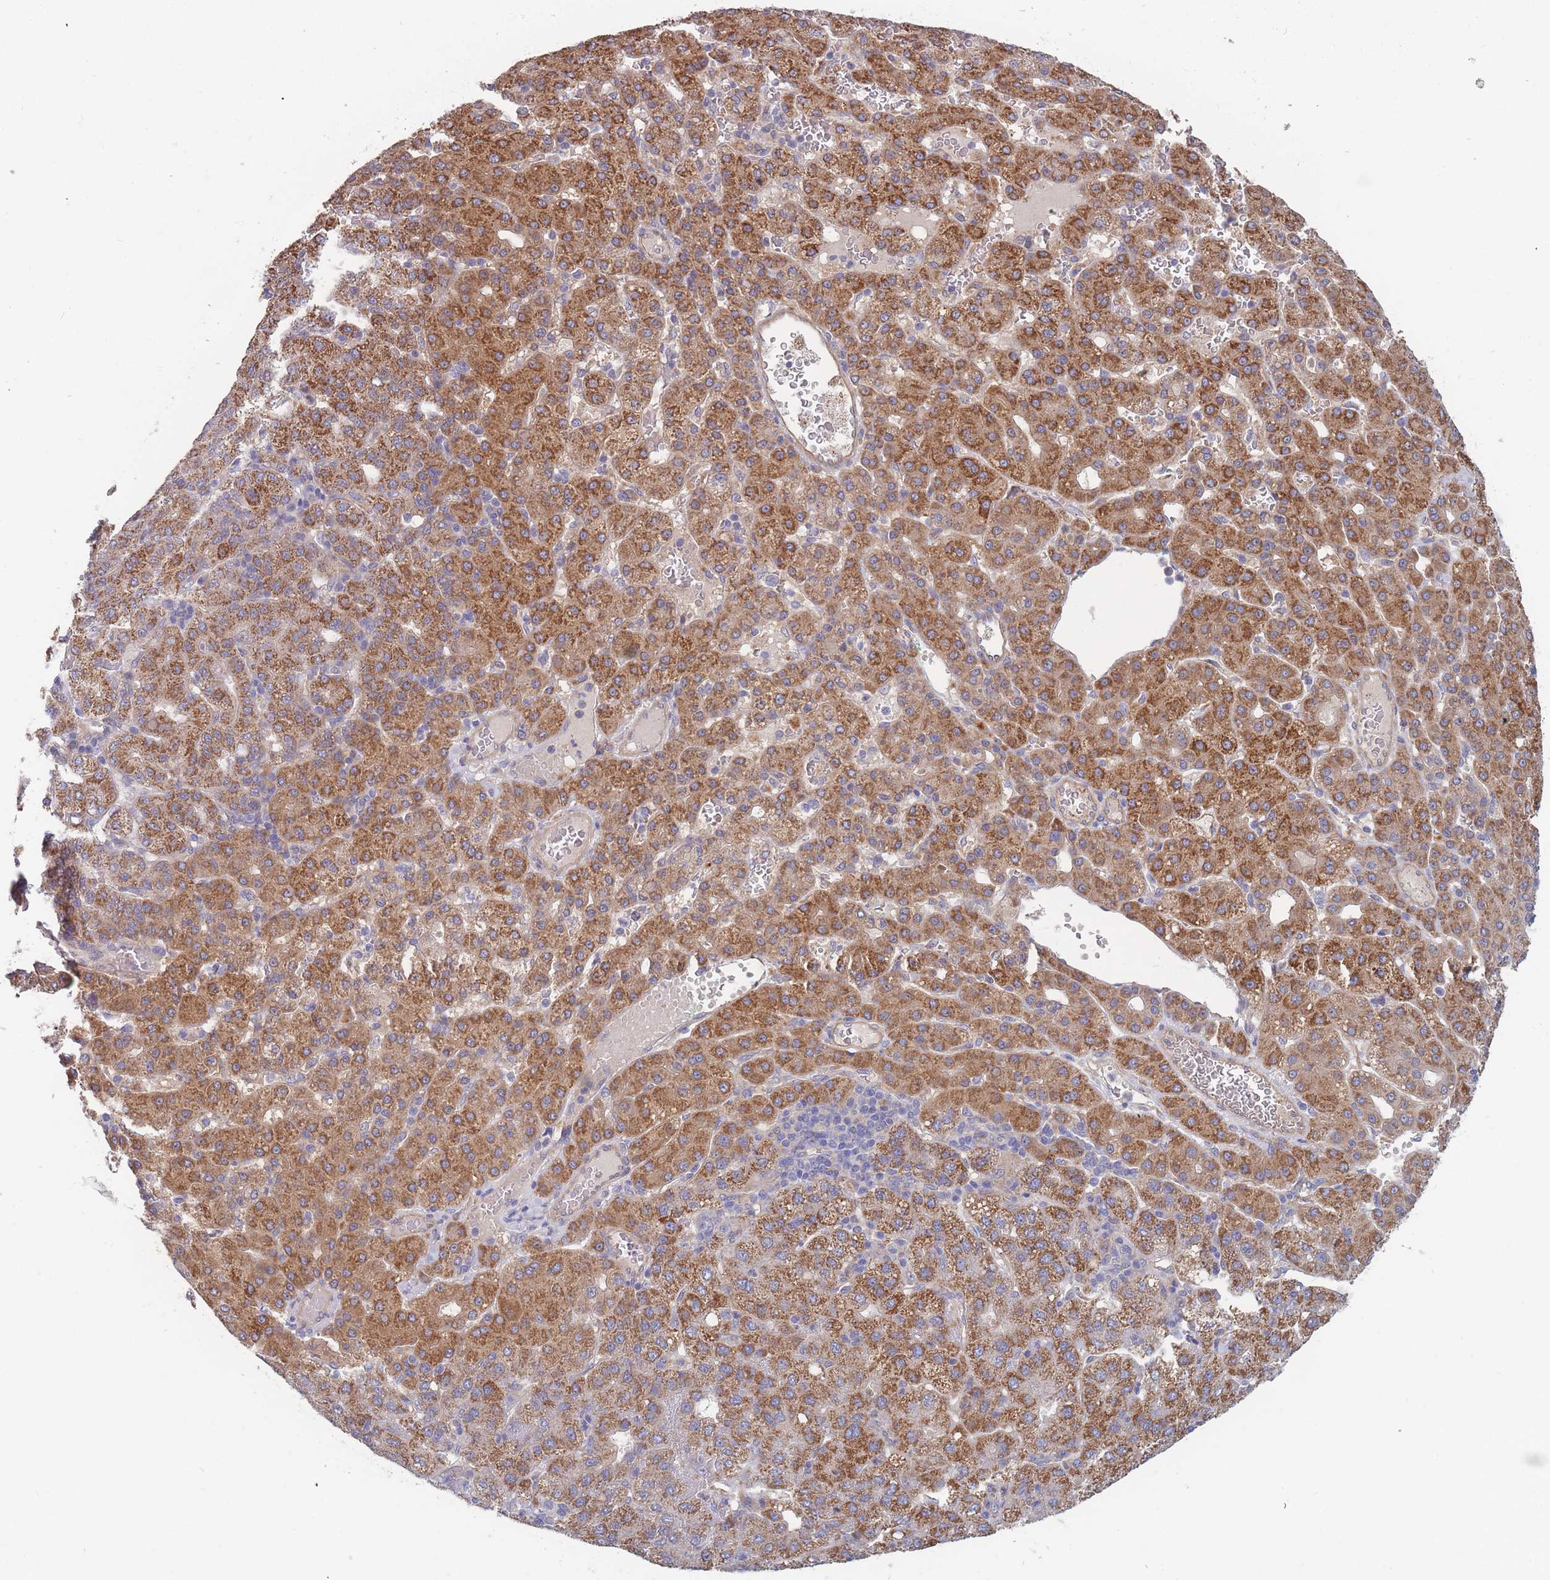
{"staining": {"intensity": "moderate", "quantity": ">75%", "location": "cytoplasmic/membranous"}, "tissue": "liver cancer", "cell_type": "Tumor cells", "image_type": "cancer", "snomed": [{"axis": "morphology", "description": "Carcinoma, Hepatocellular, NOS"}, {"axis": "topography", "description": "Liver"}], "caption": "Immunohistochemistry of liver cancer (hepatocellular carcinoma) demonstrates medium levels of moderate cytoplasmic/membranous staining in about >75% of tumor cells. (DAB IHC with brightfield microscopy, high magnification).", "gene": "NUB1", "patient": {"sex": "male", "age": 65}}